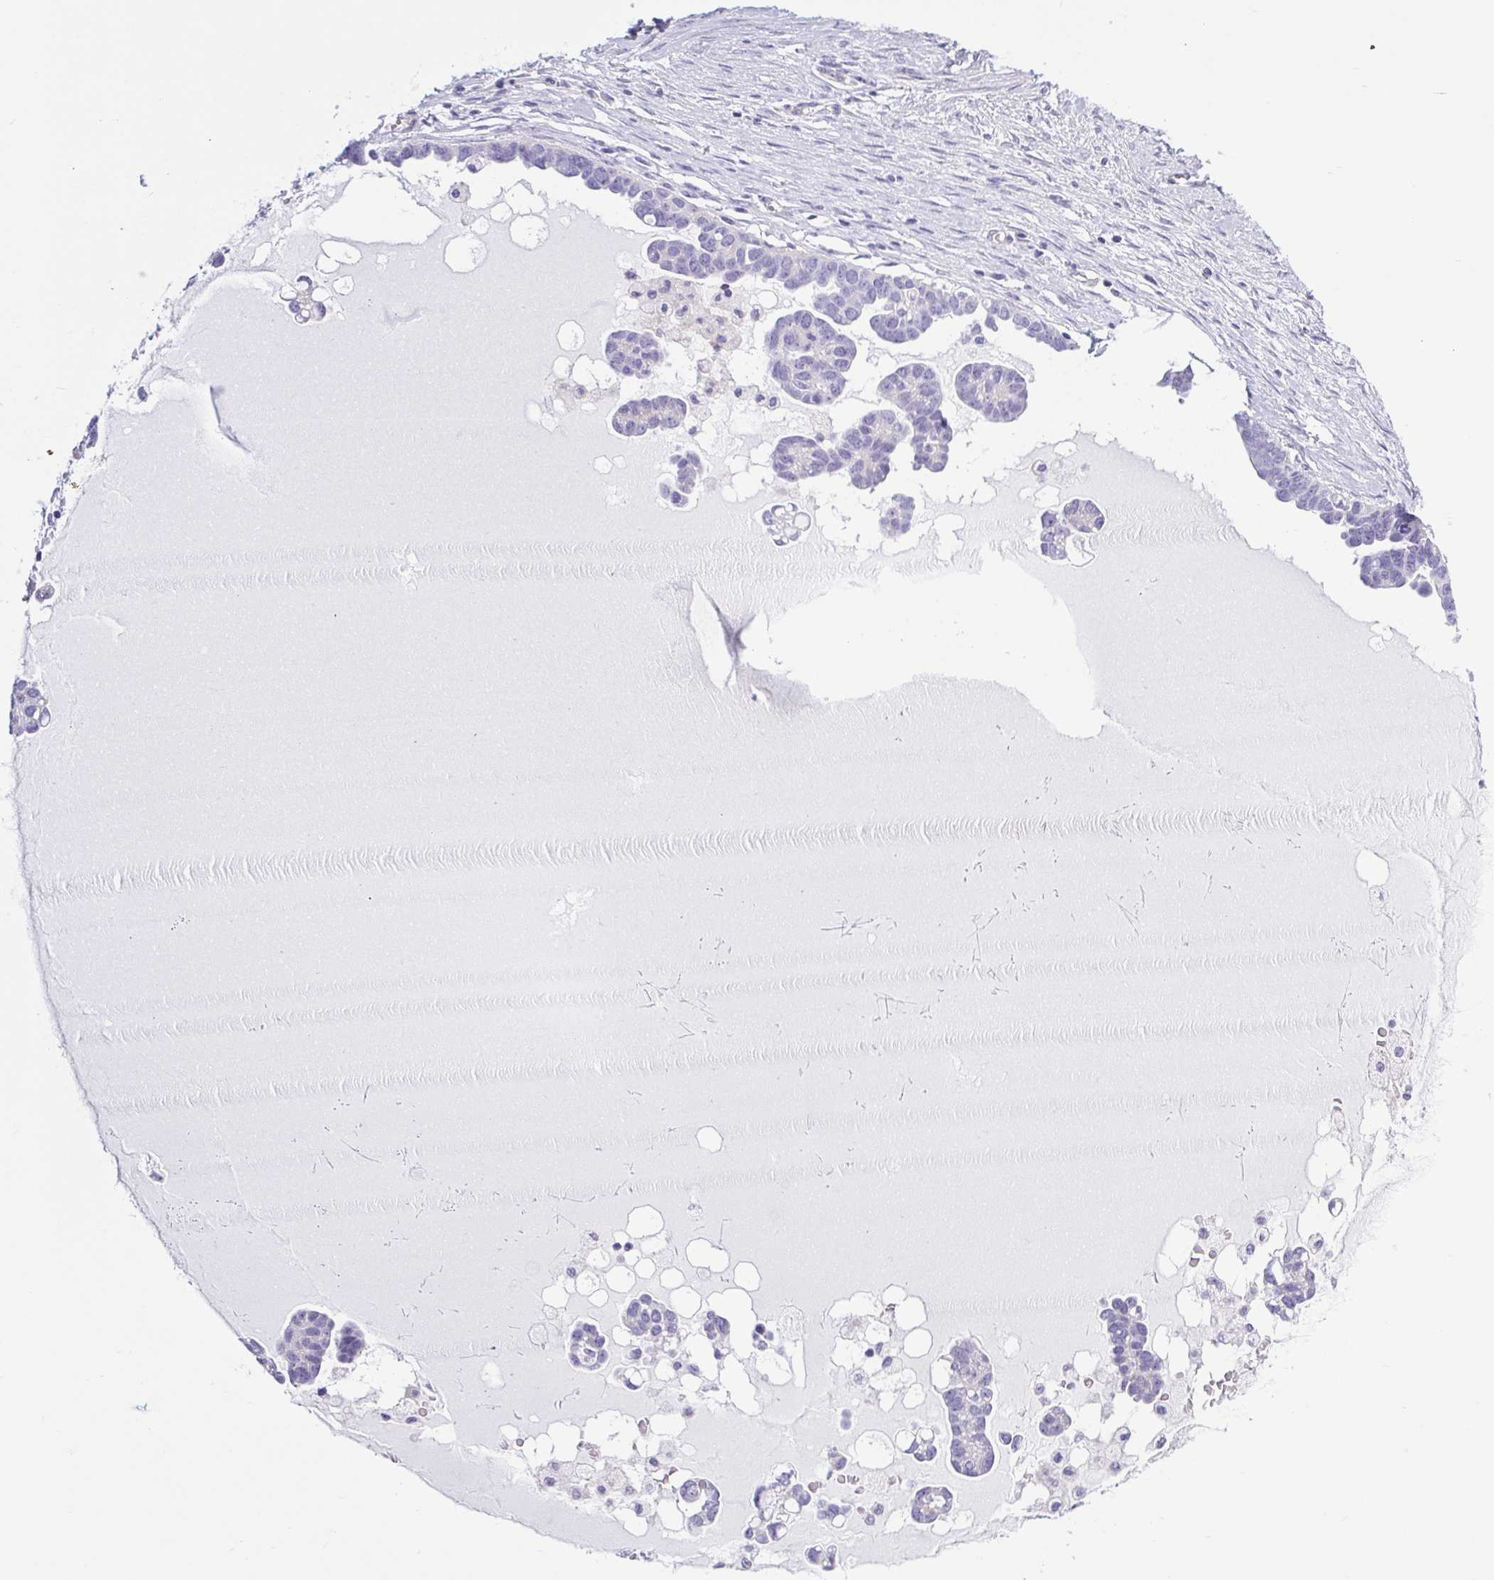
{"staining": {"intensity": "negative", "quantity": "none", "location": "none"}, "tissue": "ovarian cancer", "cell_type": "Tumor cells", "image_type": "cancer", "snomed": [{"axis": "morphology", "description": "Cystadenocarcinoma, serous, NOS"}, {"axis": "topography", "description": "Ovary"}], "caption": "This is a micrograph of immunohistochemistry (IHC) staining of serous cystadenocarcinoma (ovarian), which shows no expression in tumor cells.", "gene": "BCAS1", "patient": {"sex": "female", "age": 54}}